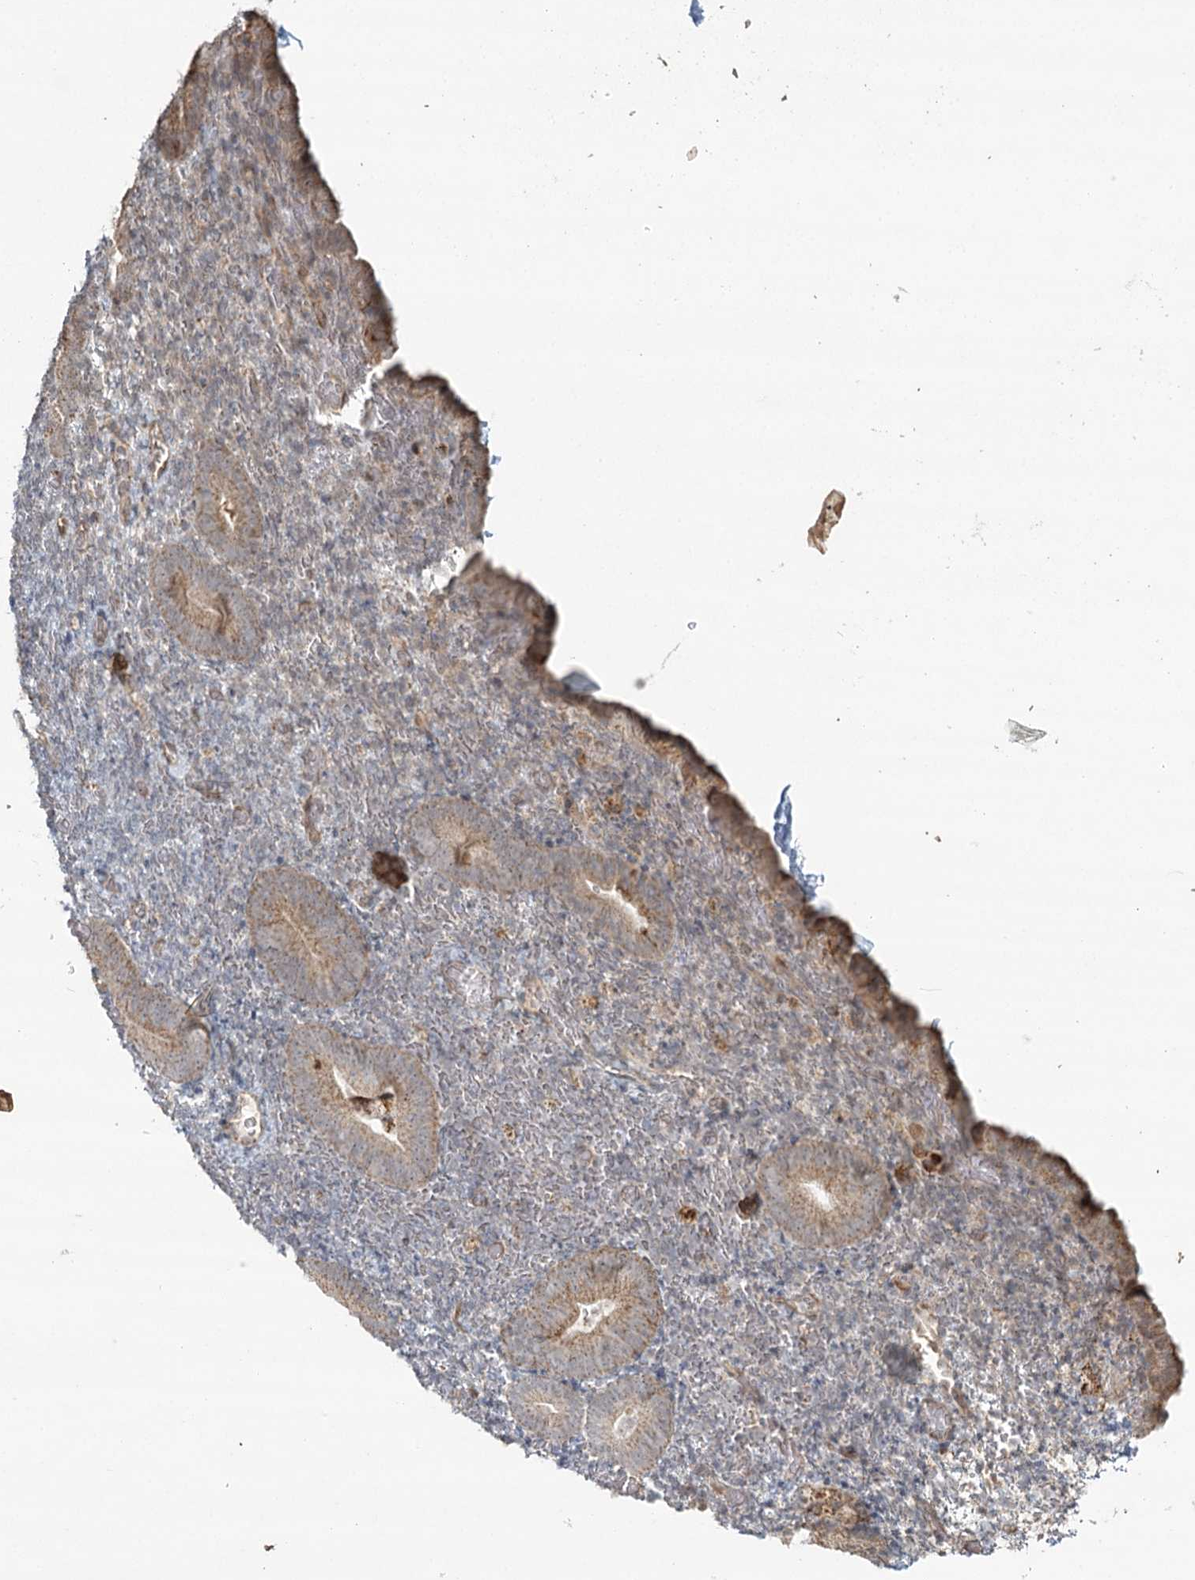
{"staining": {"intensity": "negative", "quantity": "none", "location": "none"}, "tissue": "endometrium", "cell_type": "Cells in endometrial stroma", "image_type": "normal", "snomed": [{"axis": "morphology", "description": "Normal tissue, NOS"}, {"axis": "topography", "description": "Endometrium"}], "caption": "Cells in endometrial stroma show no significant protein positivity in normal endometrium.", "gene": "LACTB", "patient": {"sex": "female", "age": 51}}